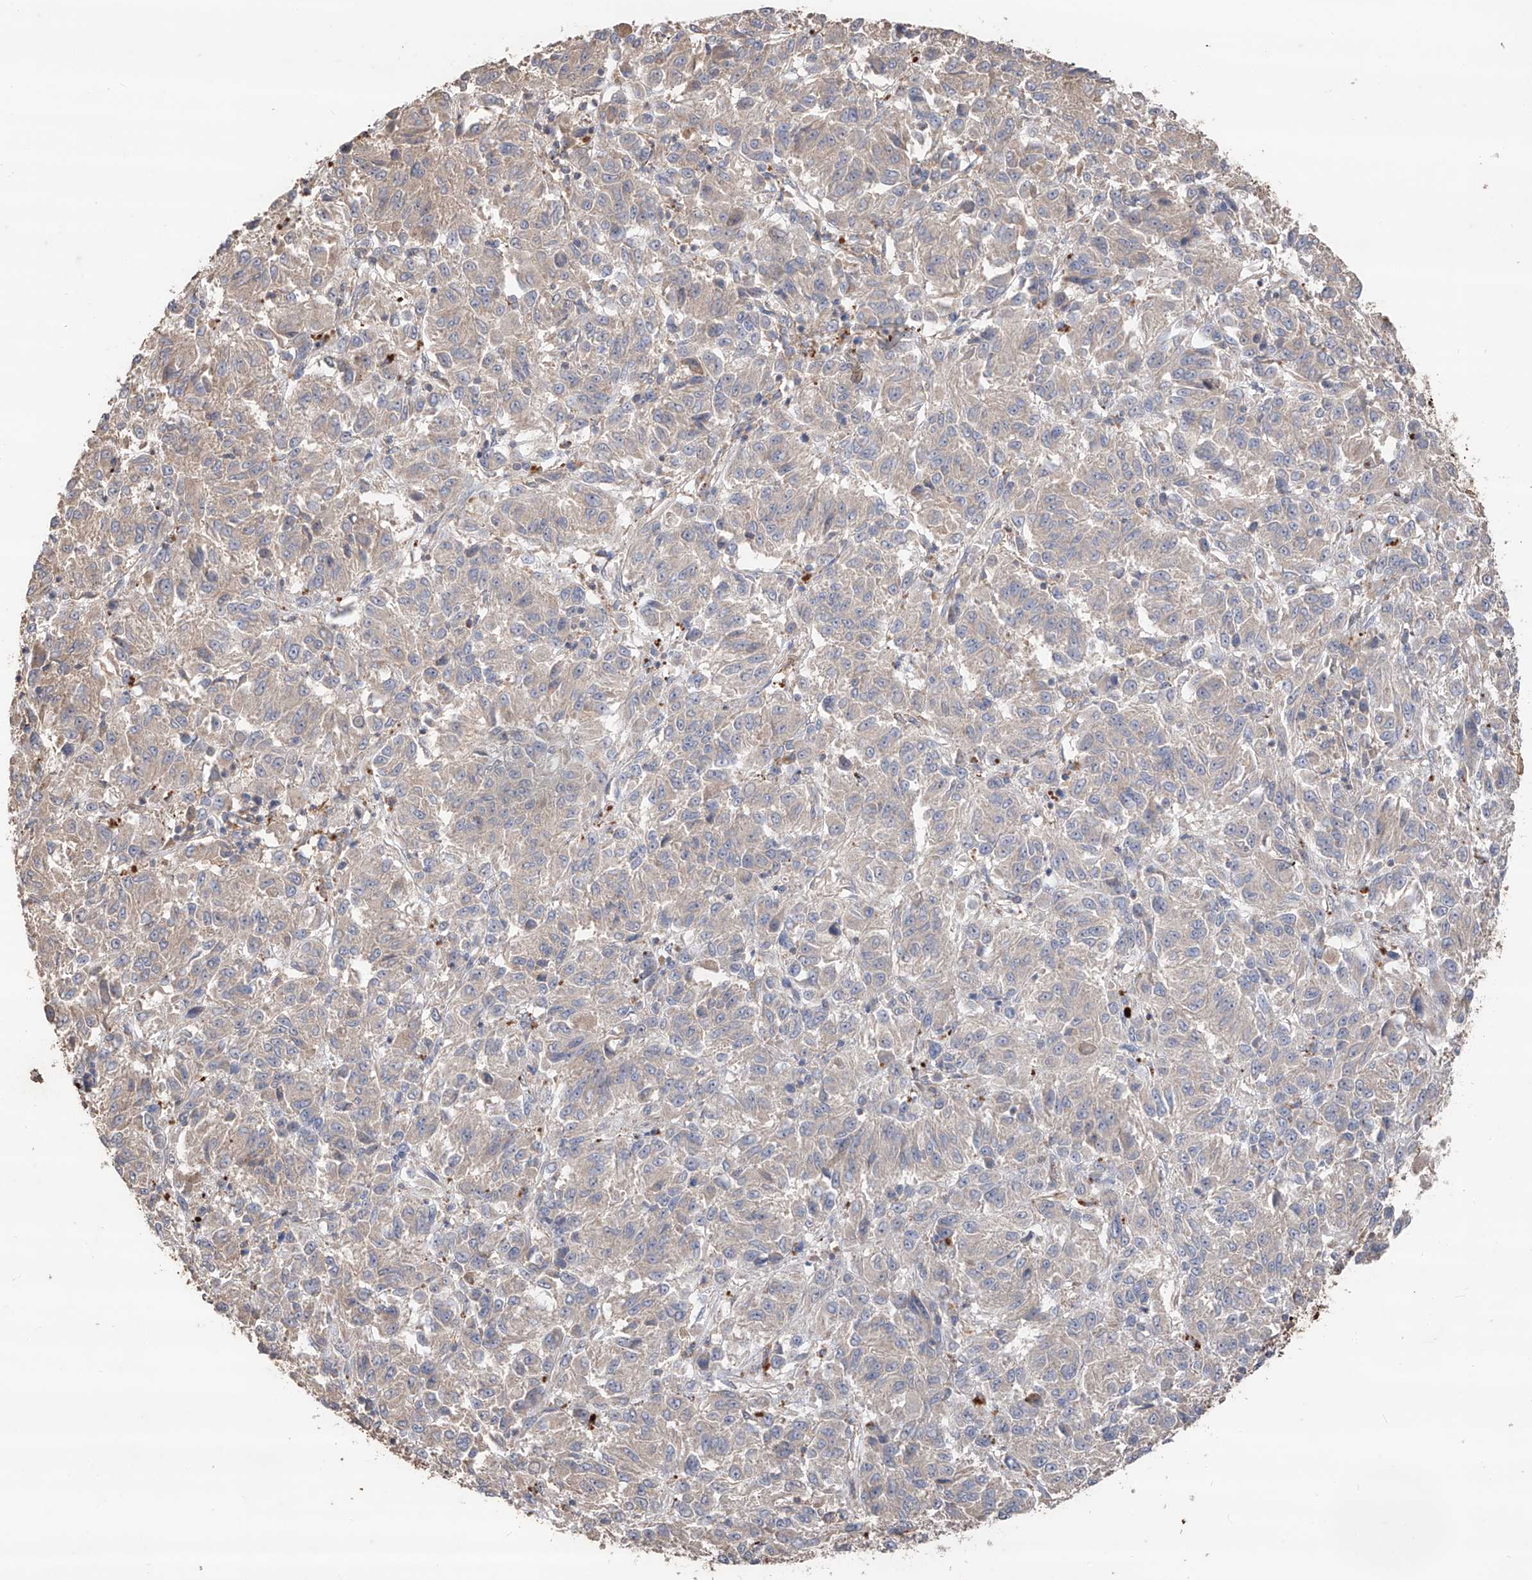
{"staining": {"intensity": "negative", "quantity": "none", "location": "none"}, "tissue": "melanoma", "cell_type": "Tumor cells", "image_type": "cancer", "snomed": [{"axis": "morphology", "description": "Malignant melanoma, Metastatic site"}, {"axis": "topography", "description": "Lung"}], "caption": "DAB immunohistochemical staining of melanoma displays no significant staining in tumor cells.", "gene": "EDN1", "patient": {"sex": "male", "age": 64}}